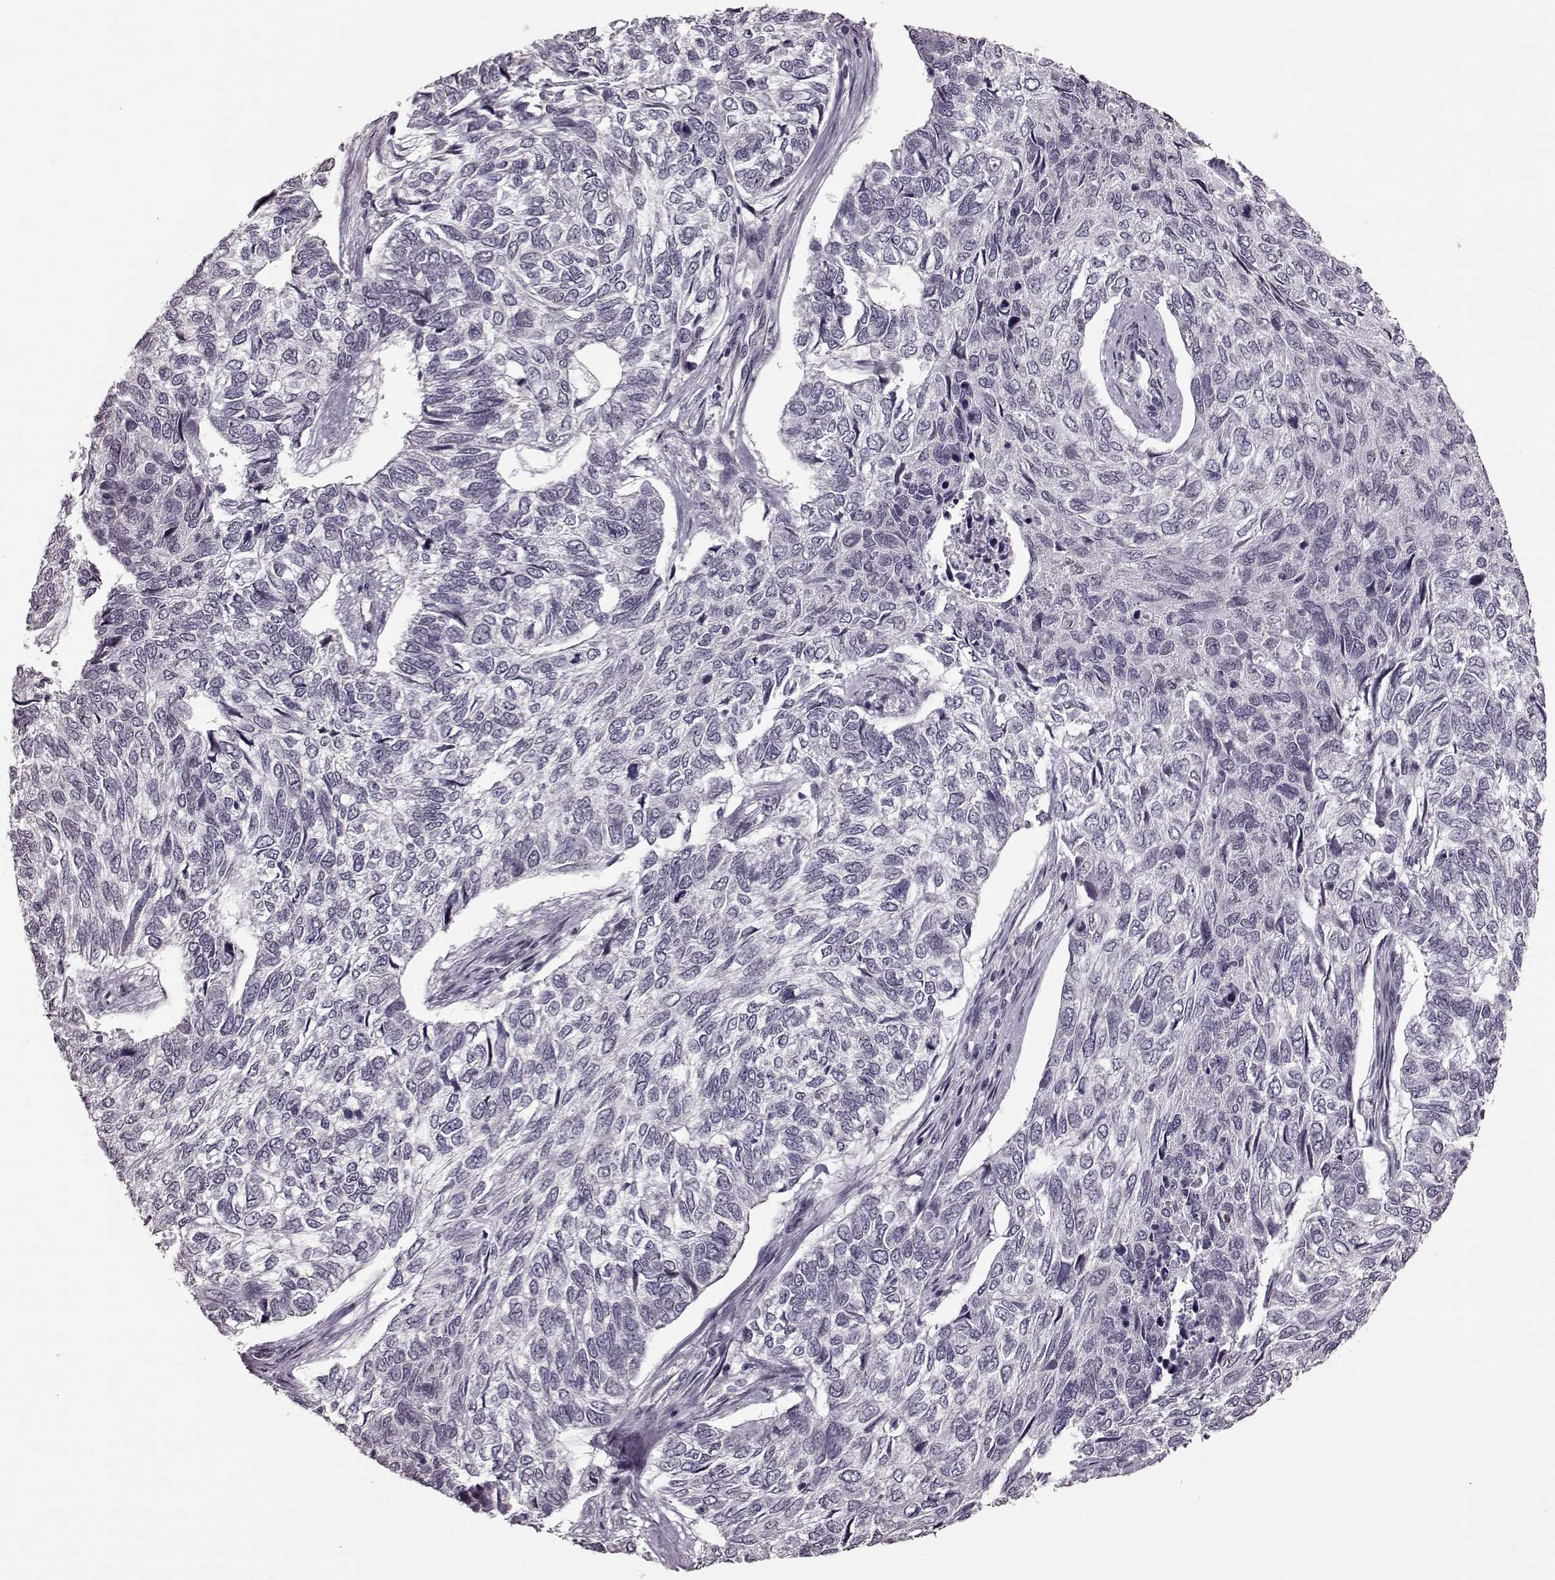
{"staining": {"intensity": "negative", "quantity": "none", "location": "none"}, "tissue": "skin cancer", "cell_type": "Tumor cells", "image_type": "cancer", "snomed": [{"axis": "morphology", "description": "Basal cell carcinoma"}, {"axis": "topography", "description": "Skin"}], "caption": "Tumor cells are negative for brown protein staining in skin basal cell carcinoma.", "gene": "STX1B", "patient": {"sex": "female", "age": 65}}